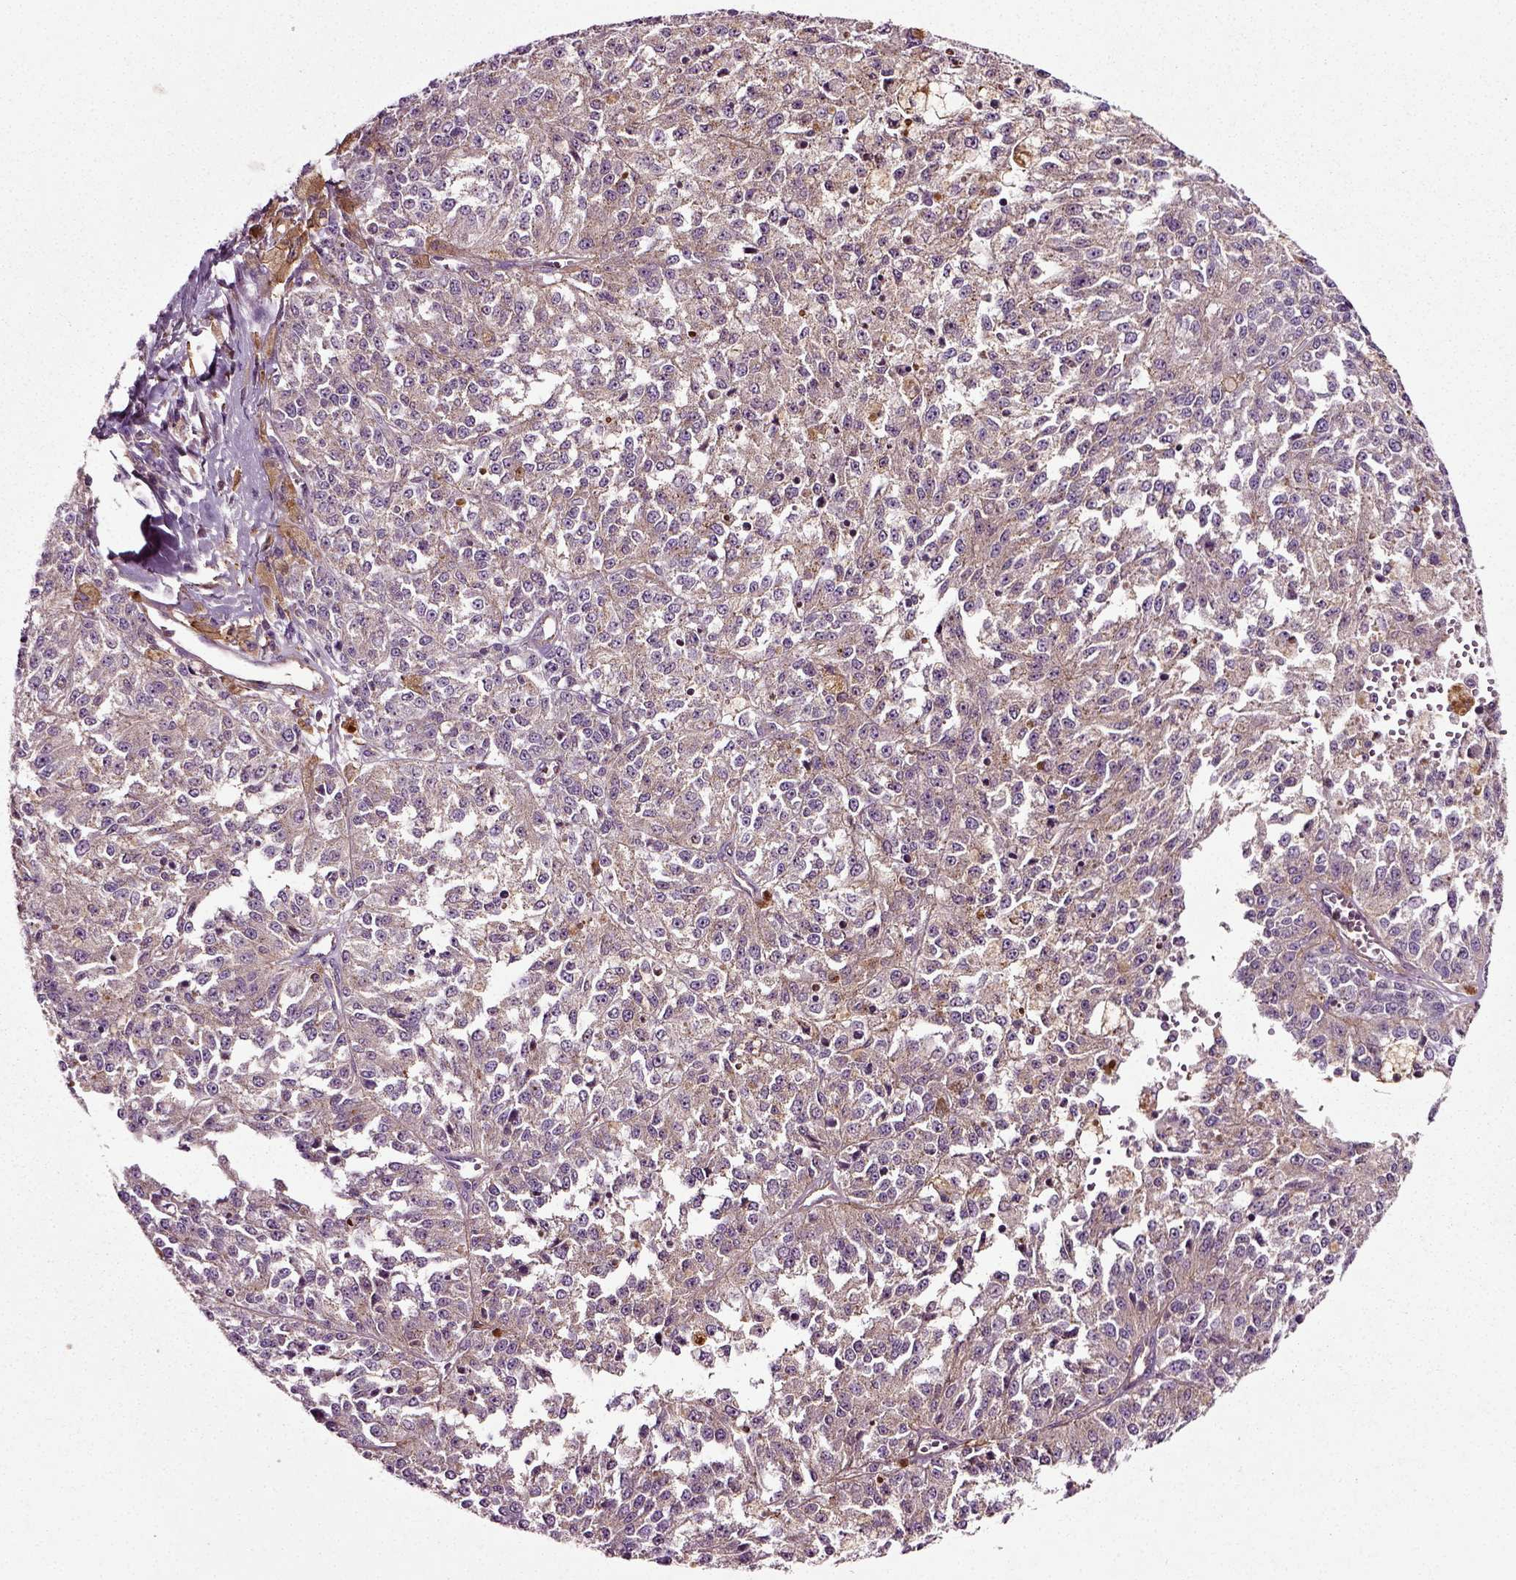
{"staining": {"intensity": "weak", "quantity": "<25%", "location": "cytoplasmic/membranous"}, "tissue": "melanoma", "cell_type": "Tumor cells", "image_type": "cancer", "snomed": [{"axis": "morphology", "description": "Malignant melanoma, Metastatic site"}, {"axis": "topography", "description": "Lymph node"}], "caption": "This is an immunohistochemistry (IHC) image of human malignant melanoma (metastatic site). There is no staining in tumor cells.", "gene": "RHOF", "patient": {"sex": "female", "age": 64}}